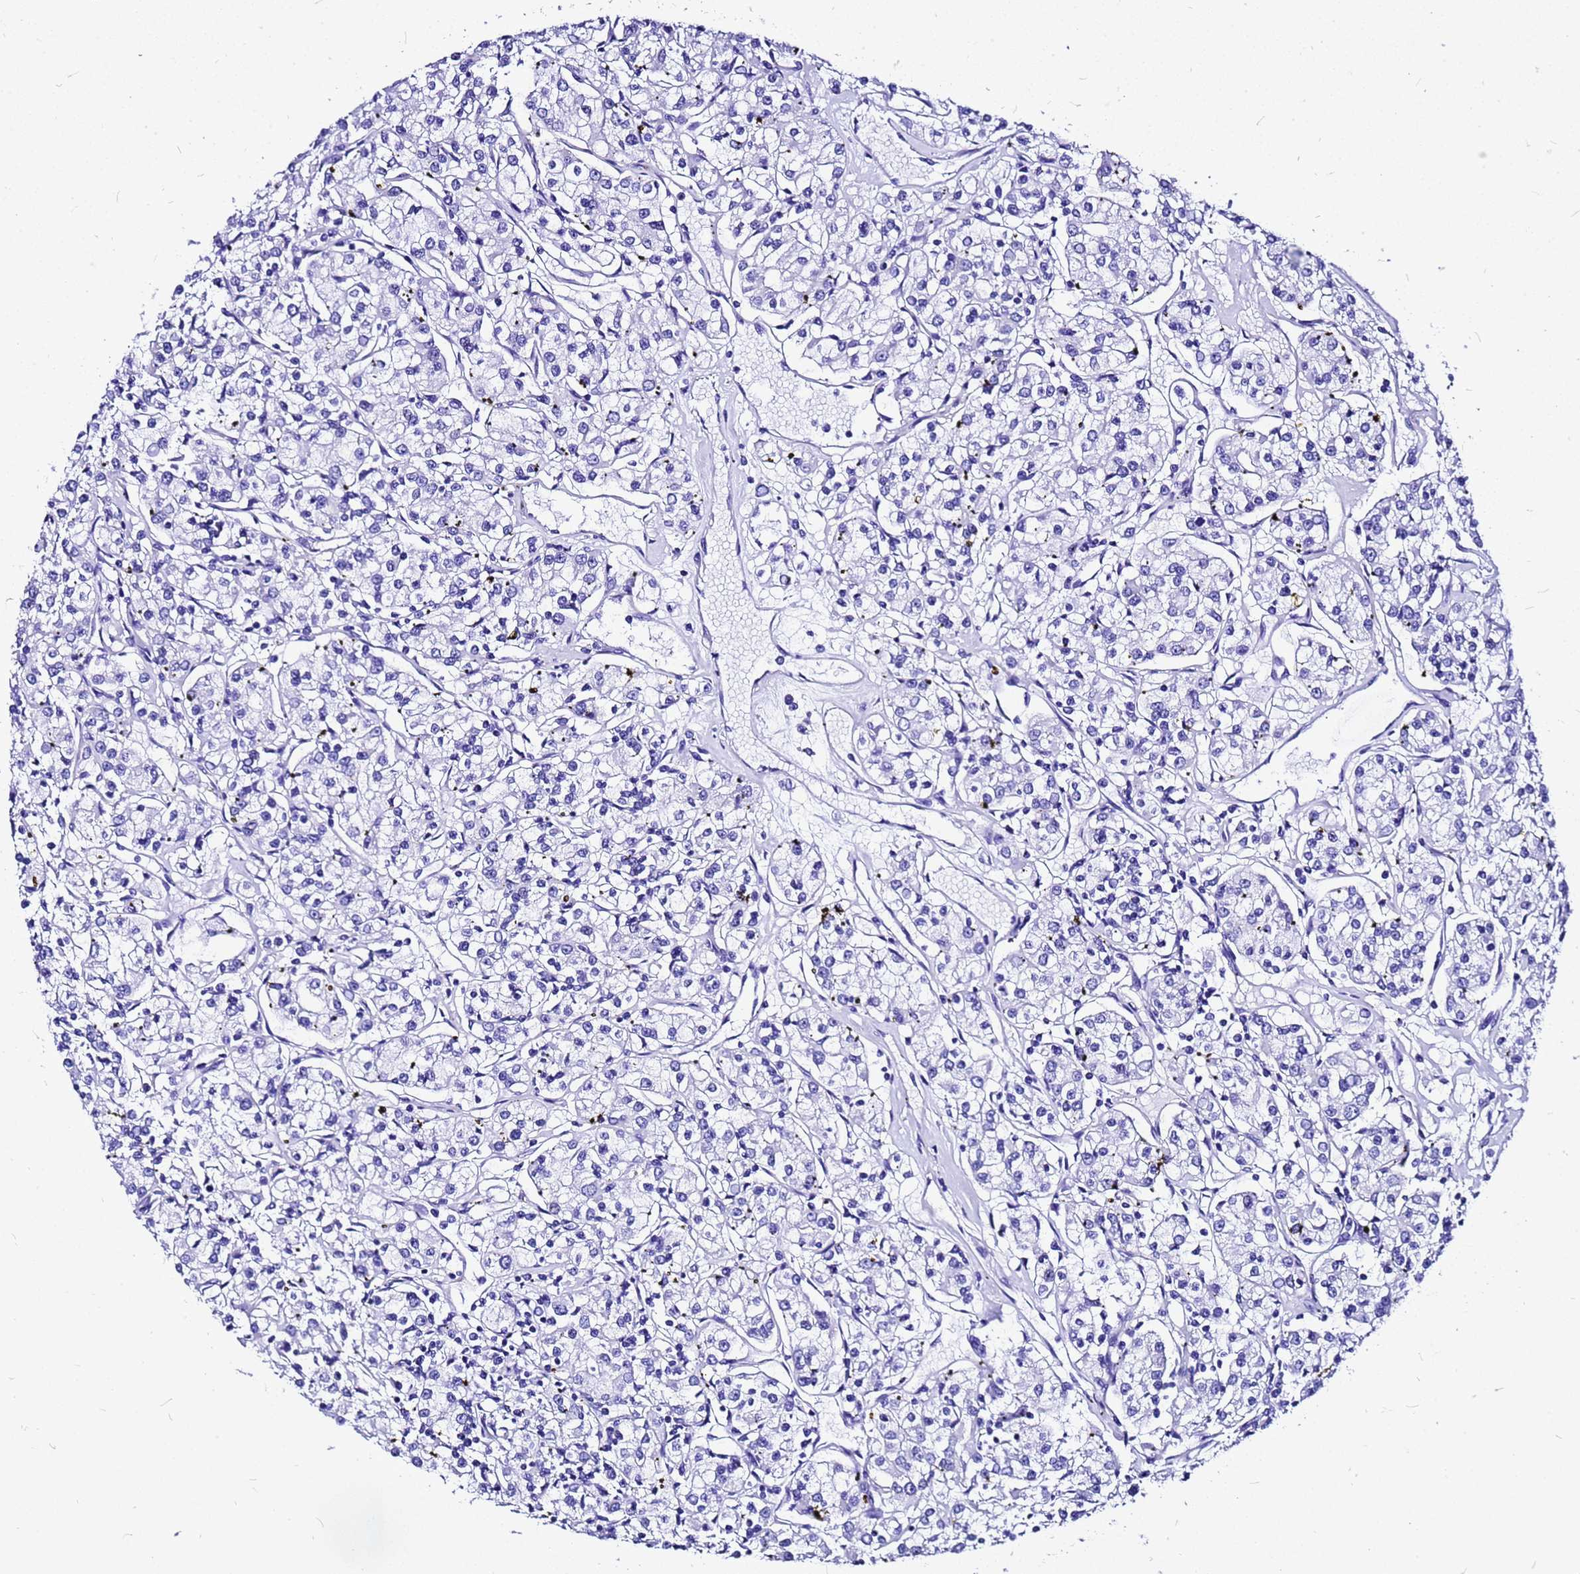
{"staining": {"intensity": "negative", "quantity": "none", "location": "none"}, "tissue": "renal cancer", "cell_type": "Tumor cells", "image_type": "cancer", "snomed": [{"axis": "morphology", "description": "Adenocarcinoma, NOS"}, {"axis": "topography", "description": "Kidney"}], "caption": "Immunohistochemistry micrograph of human renal cancer (adenocarcinoma) stained for a protein (brown), which demonstrates no staining in tumor cells.", "gene": "HERC4", "patient": {"sex": "female", "age": 59}}